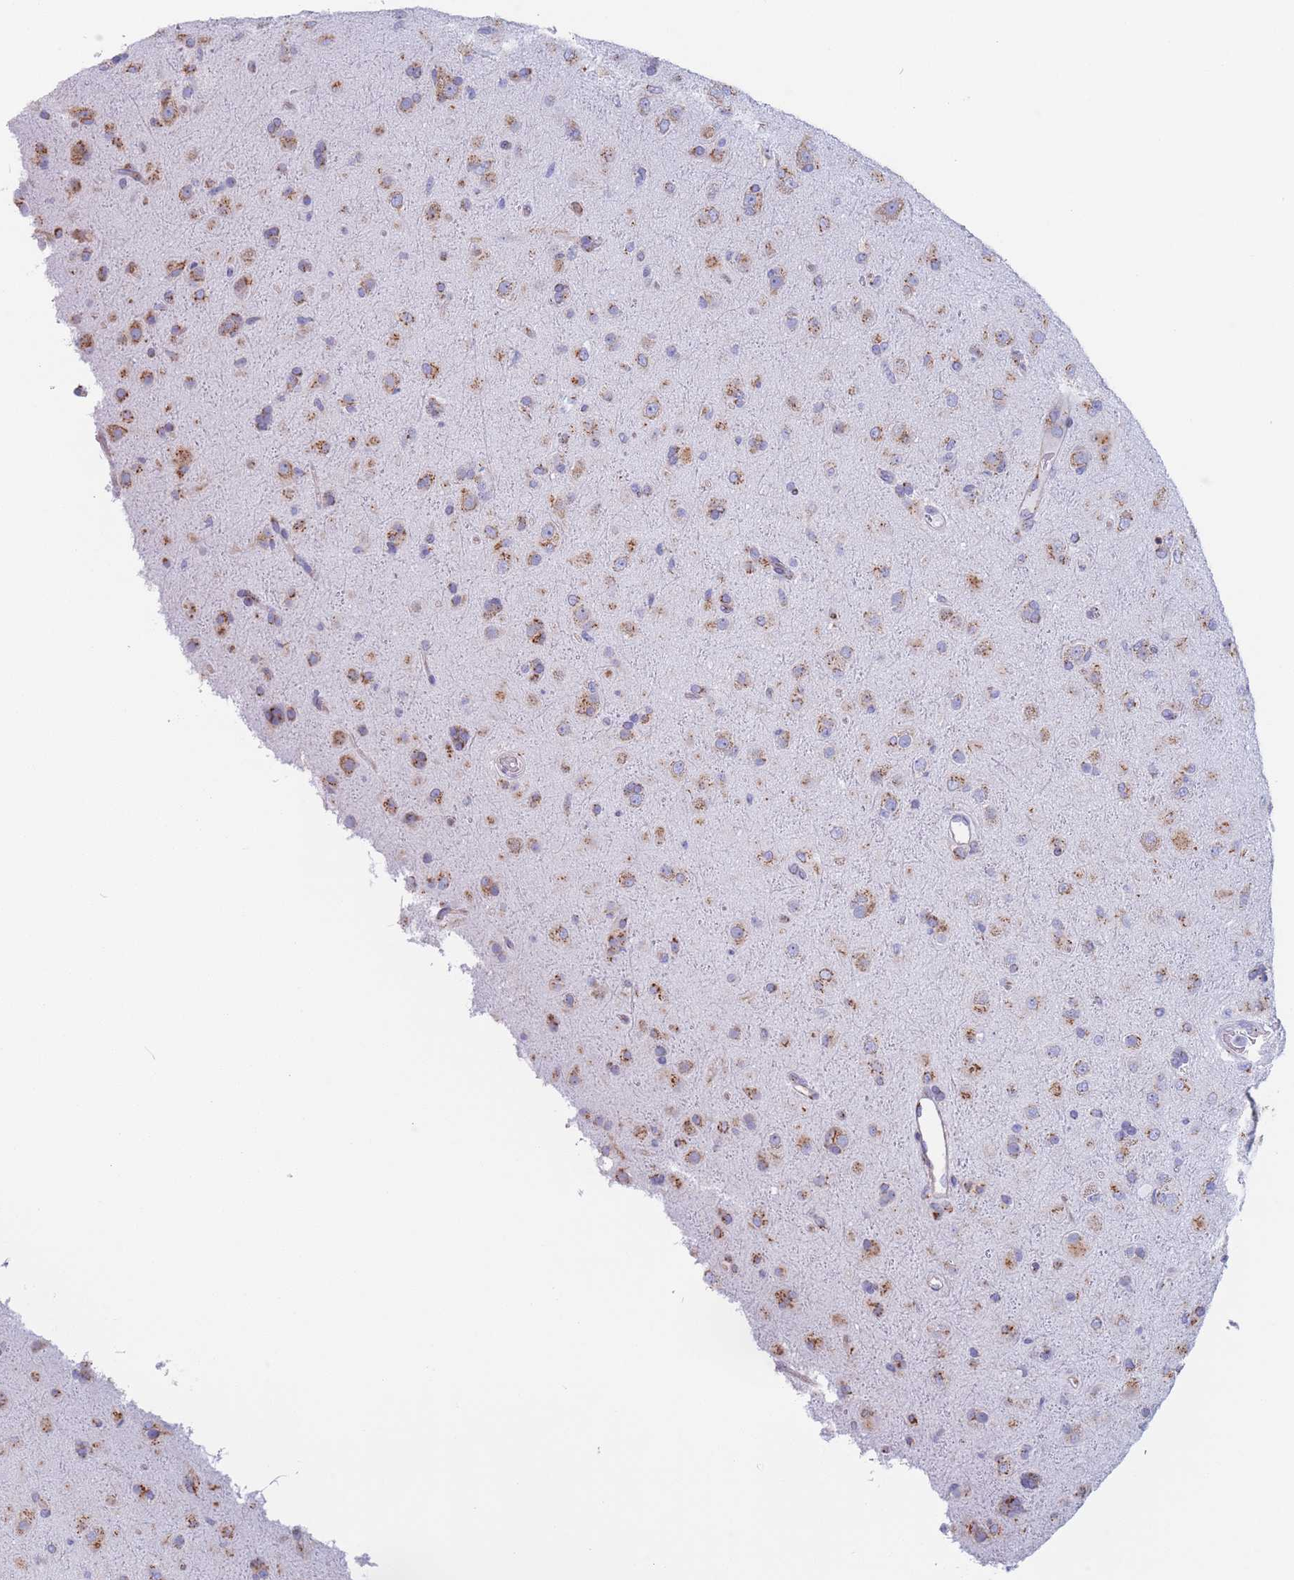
{"staining": {"intensity": "moderate", "quantity": "25%-75%", "location": "cytoplasmic/membranous"}, "tissue": "glioma", "cell_type": "Tumor cells", "image_type": "cancer", "snomed": [{"axis": "morphology", "description": "Glioma, malignant, Low grade"}, {"axis": "topography", "description": "Brain"}], "caption": "High-power microscopy captured an immunohistochemistry (IHC) histopathology image of glioma, revealing moderate cytoplasmic/membranous staining in about 25%-75% of tumor cells.", "gene": "MRPL30", "patient": {"sex": "male", "age": 65}}